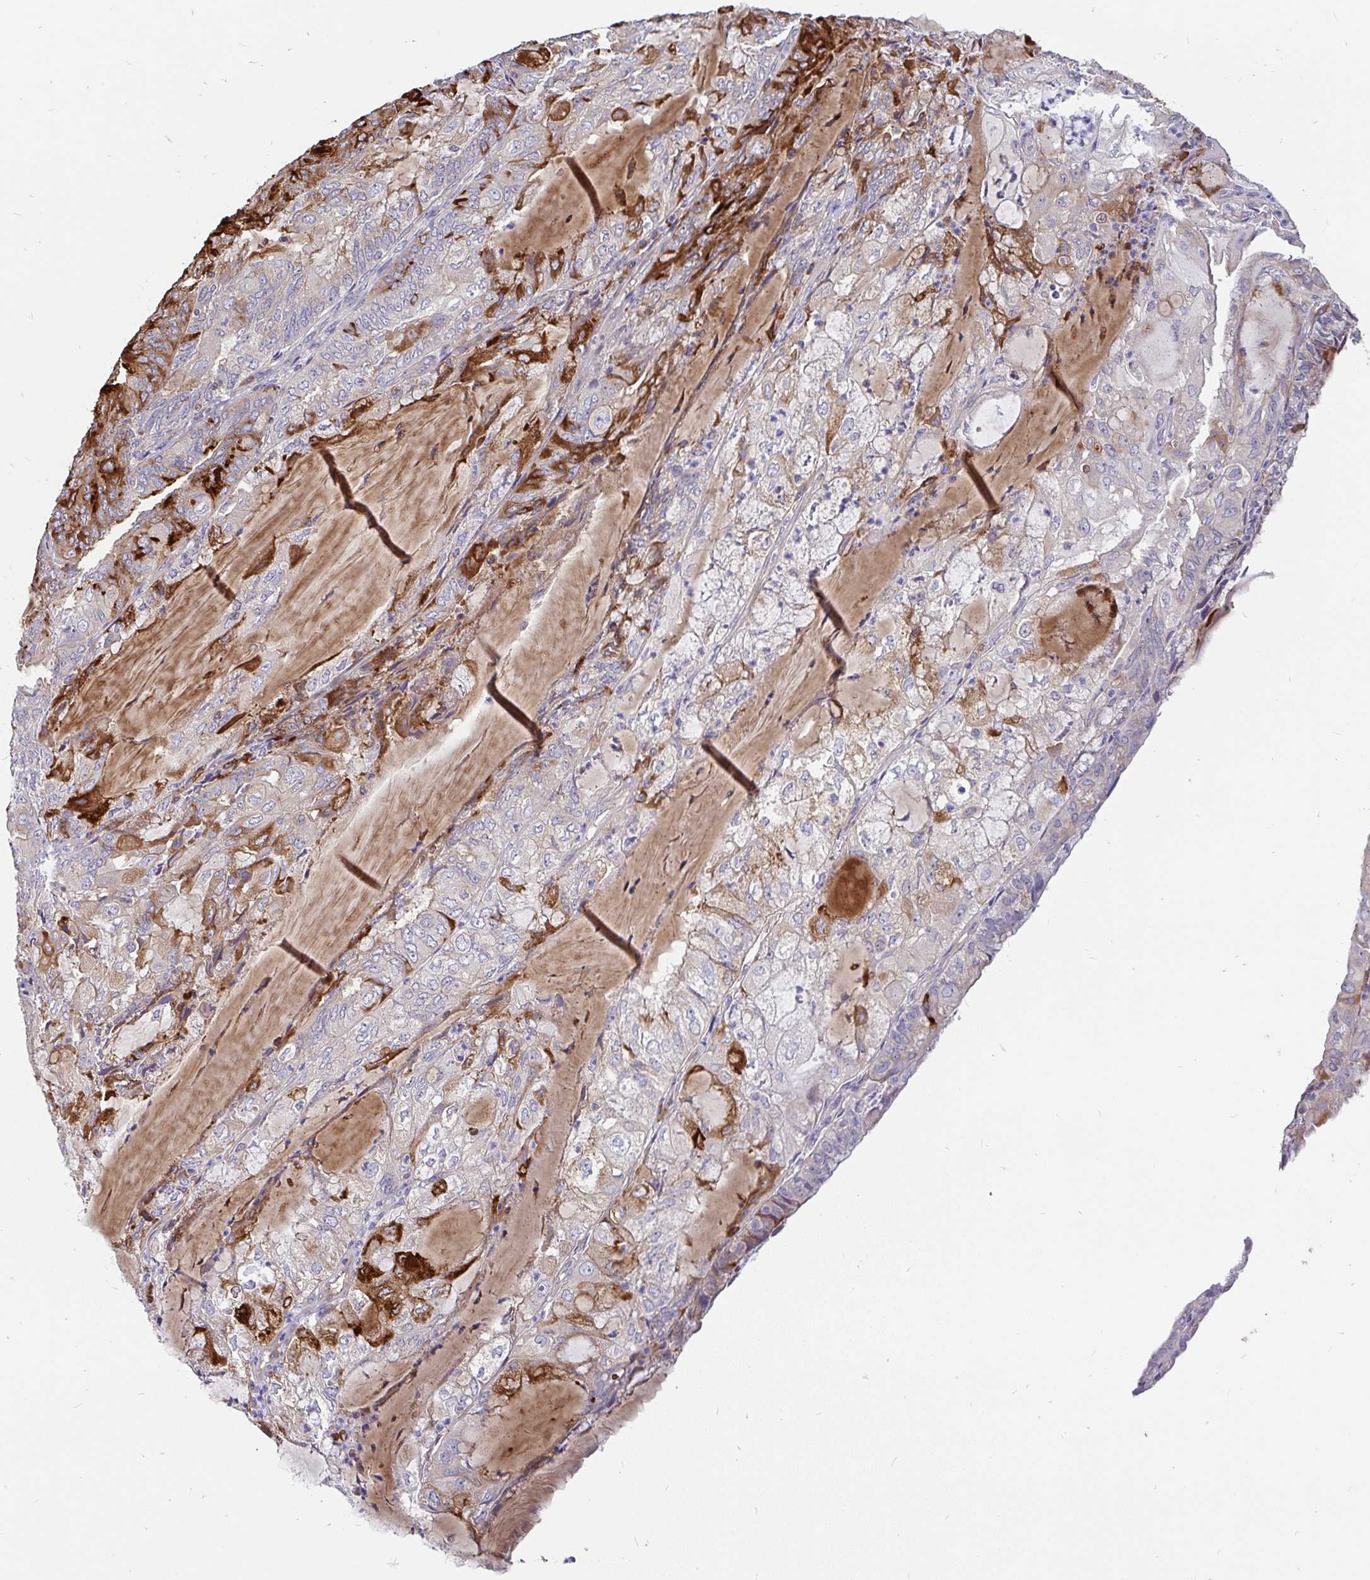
{"staining": {"intensity": "strong", "quantity": "25%-75%", "location": "cytoplasmic/membranous"}, "tissue": "endometrial cancer", "cell_type": "Tumor cells", "image_type": "cancer", "snomed": [{"axis": "morphology", "description": "Adenocarcinoma, NOS"}, {"axis": "topography", "description": "Endometrium"}], "caption": "A photomicrograph showing strong cytoplasmic/membranous positivity in about 25%-75% of tumor cells in endometrial cancer (adenocarcinoma), as visualized by brown immunohistochemical staining.", "gene": "LRRC26", "patient": {"sex": "female", "age": 81}}